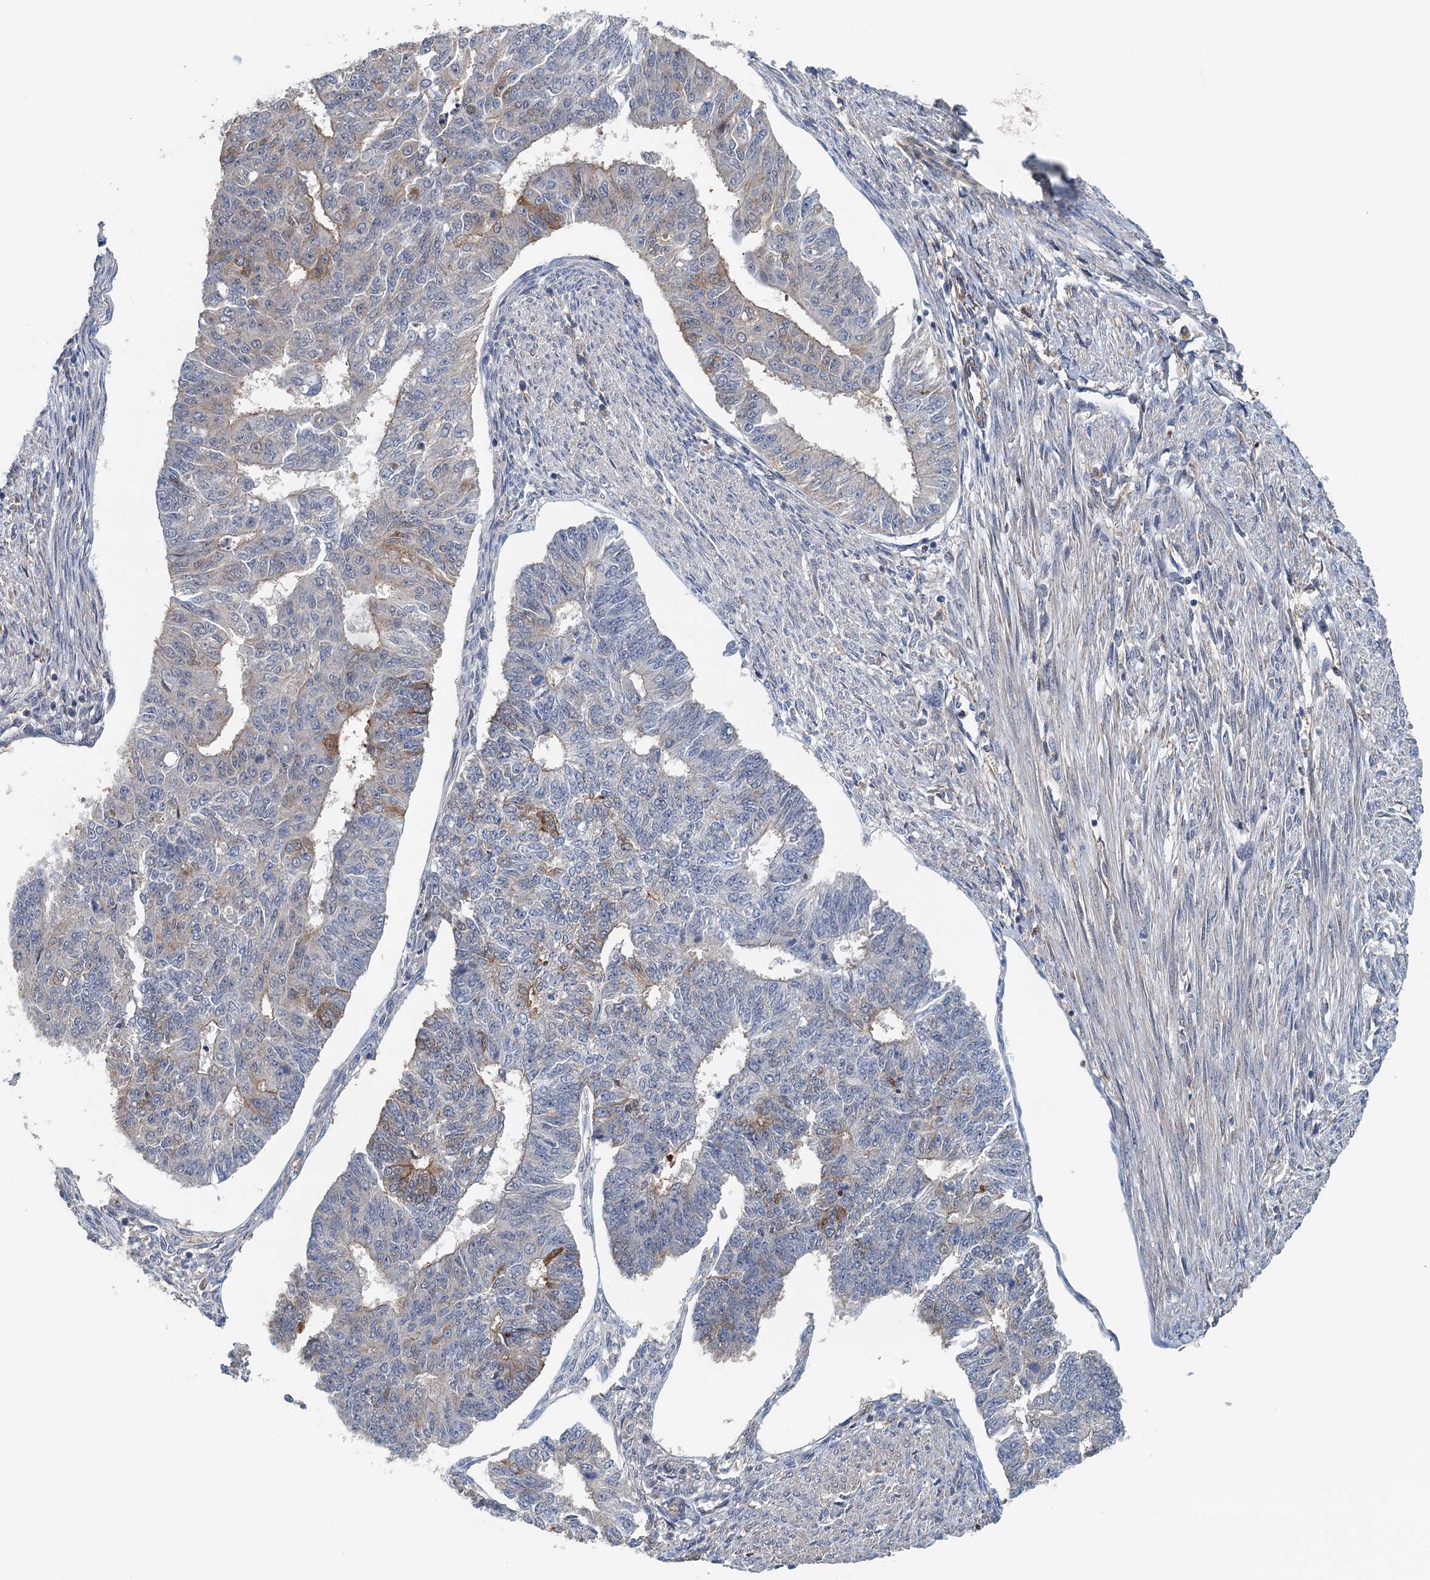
{"staining": {"intensity": "moderate", "quantity": "<25%", "location": "cytoplasmic/membranous"}, "tissue": "endometrial cancer", "cell_type": "Tumor cells", "image_type": "cancer", "snomed": [{"axis": "morphology", "description": "Adenocarcinoma, NOS"}, {"axis": "topography", "description": "Endometrium"}], "caption": "Immunohistochemistry (IHC) (DAB (3,3'-diaminobenzidine)) staining of endometrial cancer (adenocarcinoma) exhibits moderate cytoplasmic/membranous protein expression in approximately <25% of tumor cells.", "gene": "RSAD2", "patient": {"sex": "female", "age": 32}}